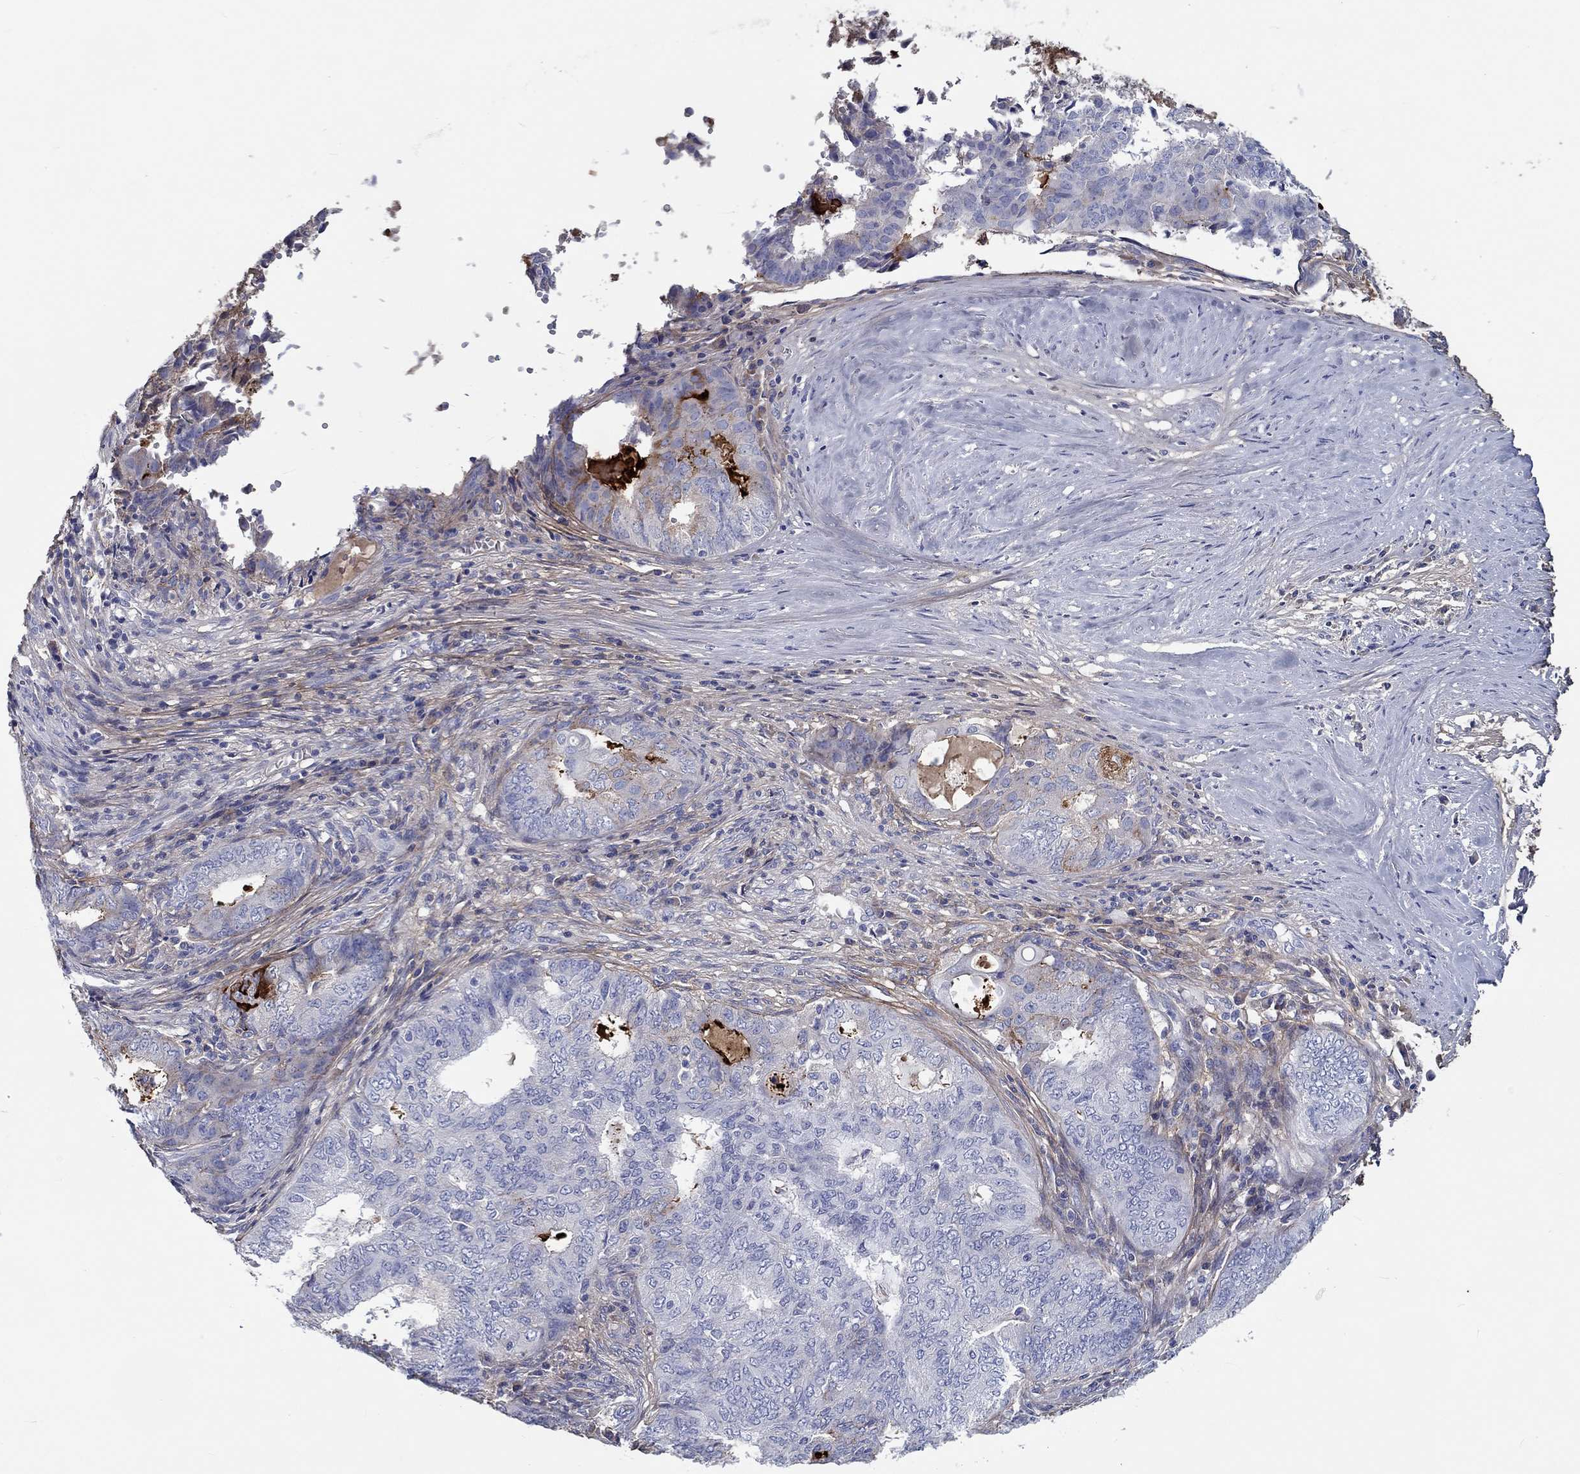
{"staining": {"intensity": "negative", "quantity": "none", "location": "none"}, "tissue": "endometrial cancer", "cell_type": "Tumor cells", "image_type": "cancer", "snomed": [{"axis": "morphology", "description": "Adenocarcinoma, NOS"}, {"axis": "topography", "description": "Endometrium"}], "caption": "This is an IHC micrograph of endometrial cancer (adenocarcinoma). There is no expression in tumor cells.", "gene": "TGFBI", "patient": {"sex": "female", "age": 62}}